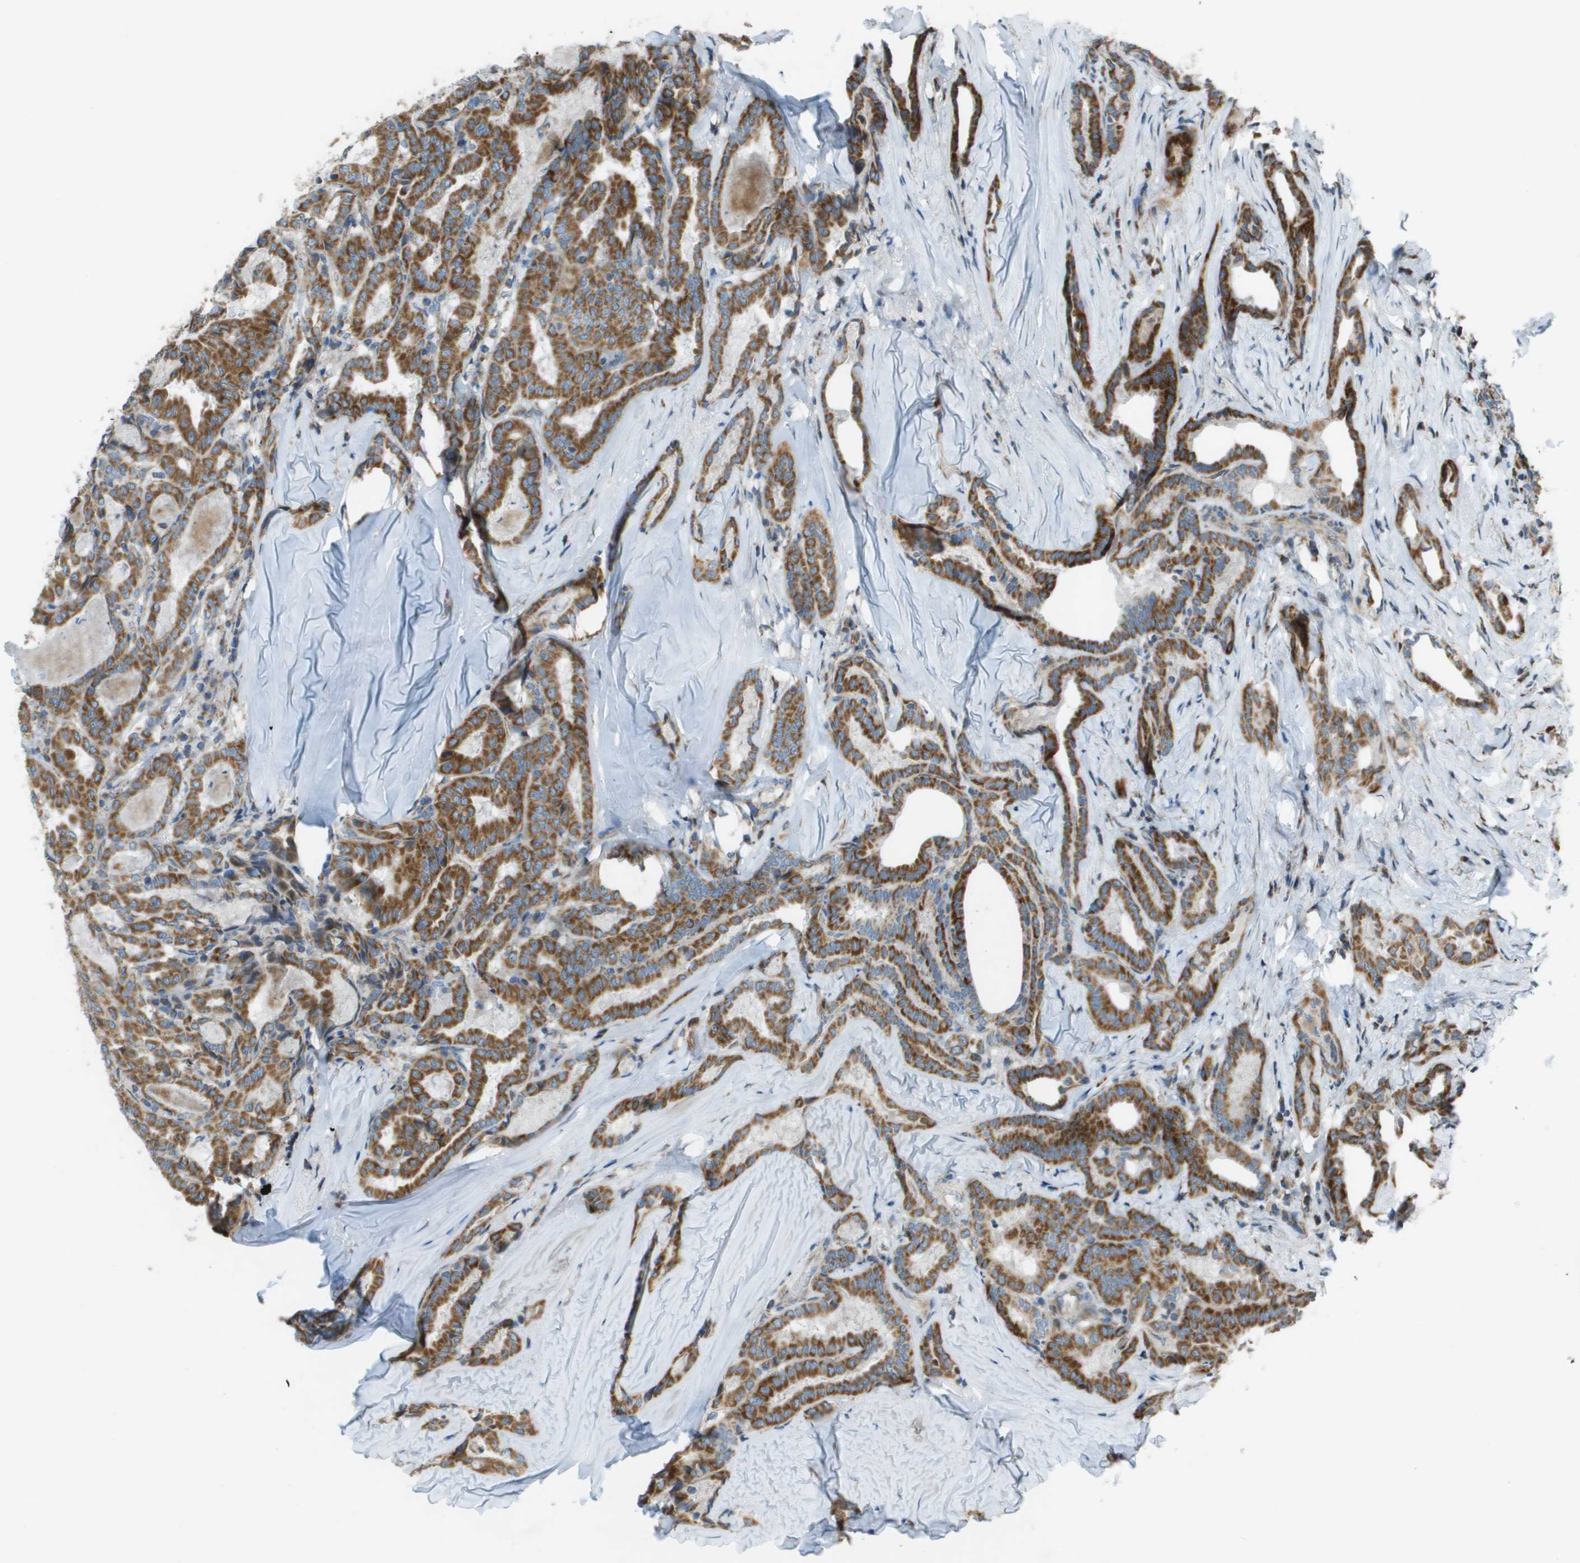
{"staining": {"intensity": "moderate", "quantity": ">75%", "location": "cytoplasmic/membranous"}, "tissue": "thyroid cancer", "cell_type": "Tumor cells", "image_type": "cancer", "snomed": [{"axis": "morphology", "description": "Papillary adenocarcinoma, NOS"}, {"axis": "topography", "description": "Thyroid gland"}], "caption": "Tumor cells display medium levels of moderate cytoplasmic/membranous positivity in about >75% of cells in human thyroid cancer. Nuclei are stained in blue.", "gene": "MGAT3", "patient": {"sex": "female", "age": 42}}